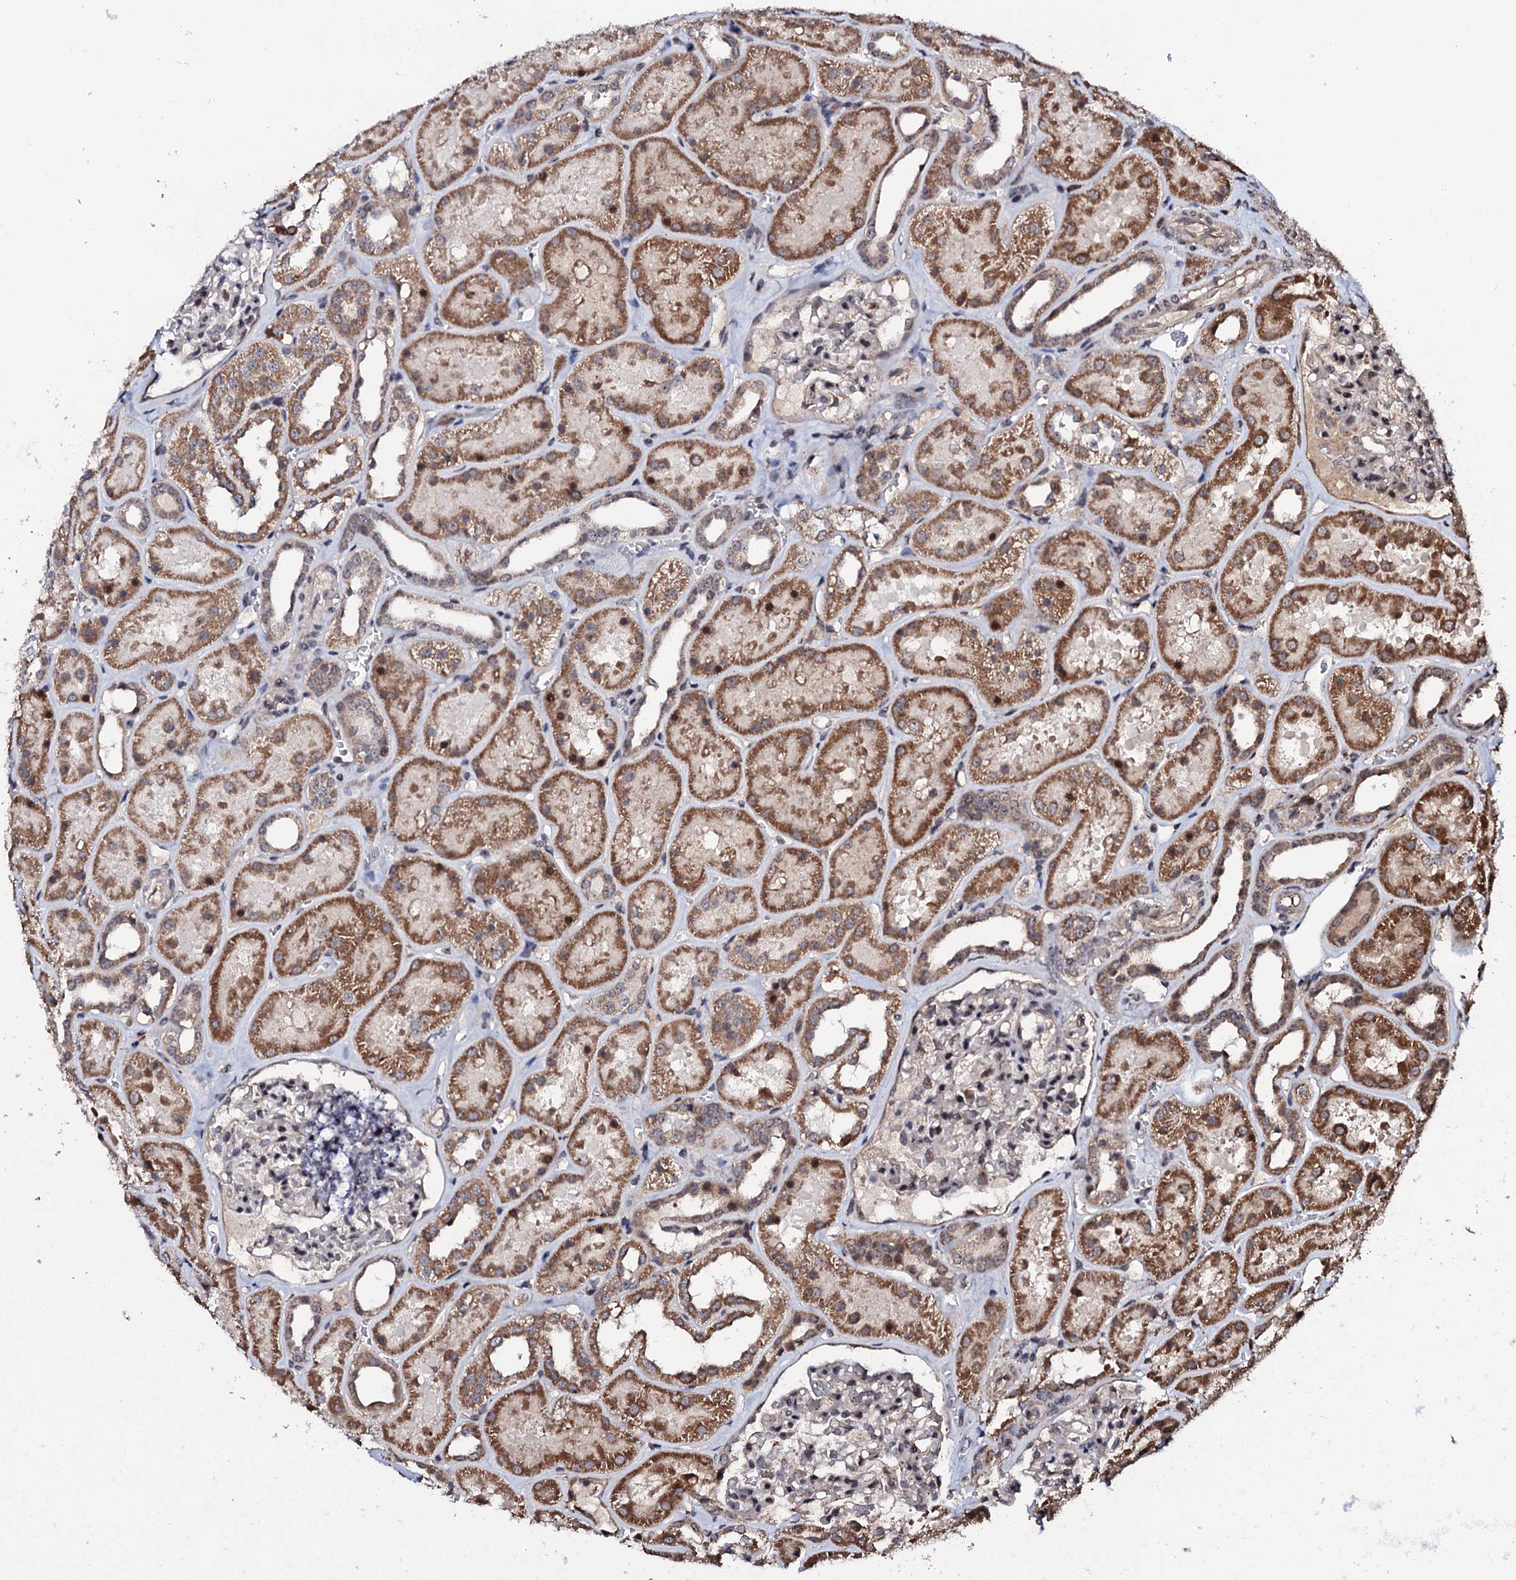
{"staining": {"intensity": "moderate", "quantity": "<25%", "location": "nuclear"}, "tissue": "kidney", "cell_type": "Cells in glomeruli", "image_type": "normal", "snomed": [{"axis": "morphology", "description": "Normal tissue, NOS"}, {"axis": "topography", "description": "Kidney"}], "caption": "Moderate nuclear expression is present in about <25% of cells in glomeruli in normal kidney.", "gene": "FAM111A", "patient": {"sex": "female", "age": 41}}